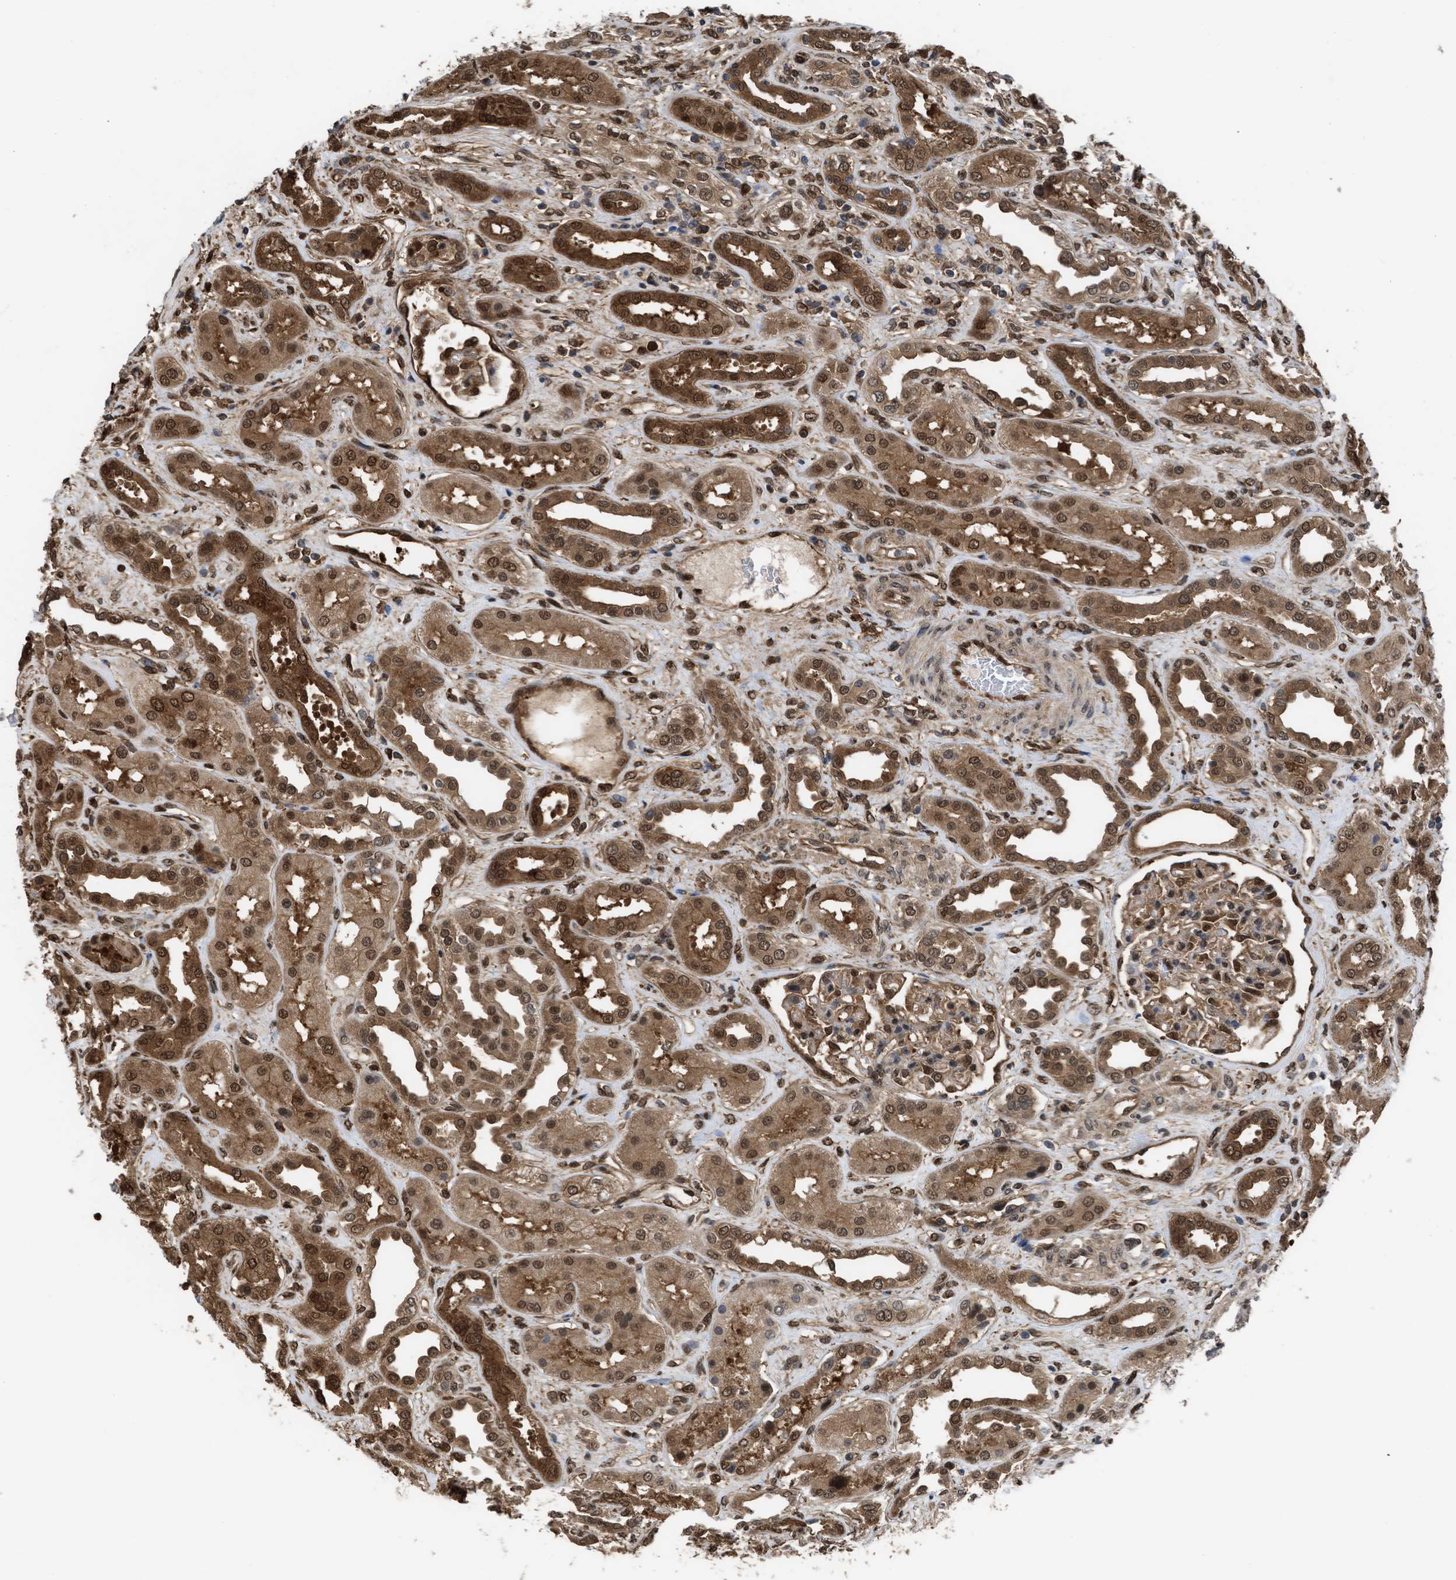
{"staining": {"intensity": "moderate", "quantity": ">75%", "location": "cytoplasmic/membranous,nuclear"}, "tissue": "kidney", "cell_type": "Cells in glomeruli", "image_type": "normal", "snomed": [{"axis": "morphology", "description": "Normal tissue, NOS"}, {"axis": "topography", "description": "Kidney"}], "caption": "This micrograph exhibits immunohistochemistry (IHC) staining of benign human kidney, with medium moderate cytoplasmic/membranous,nuclear positivity in about >75% of cells in glomeruli.", "gene": "YWHAG", "patient": {"sex": "male", "age": 59}}